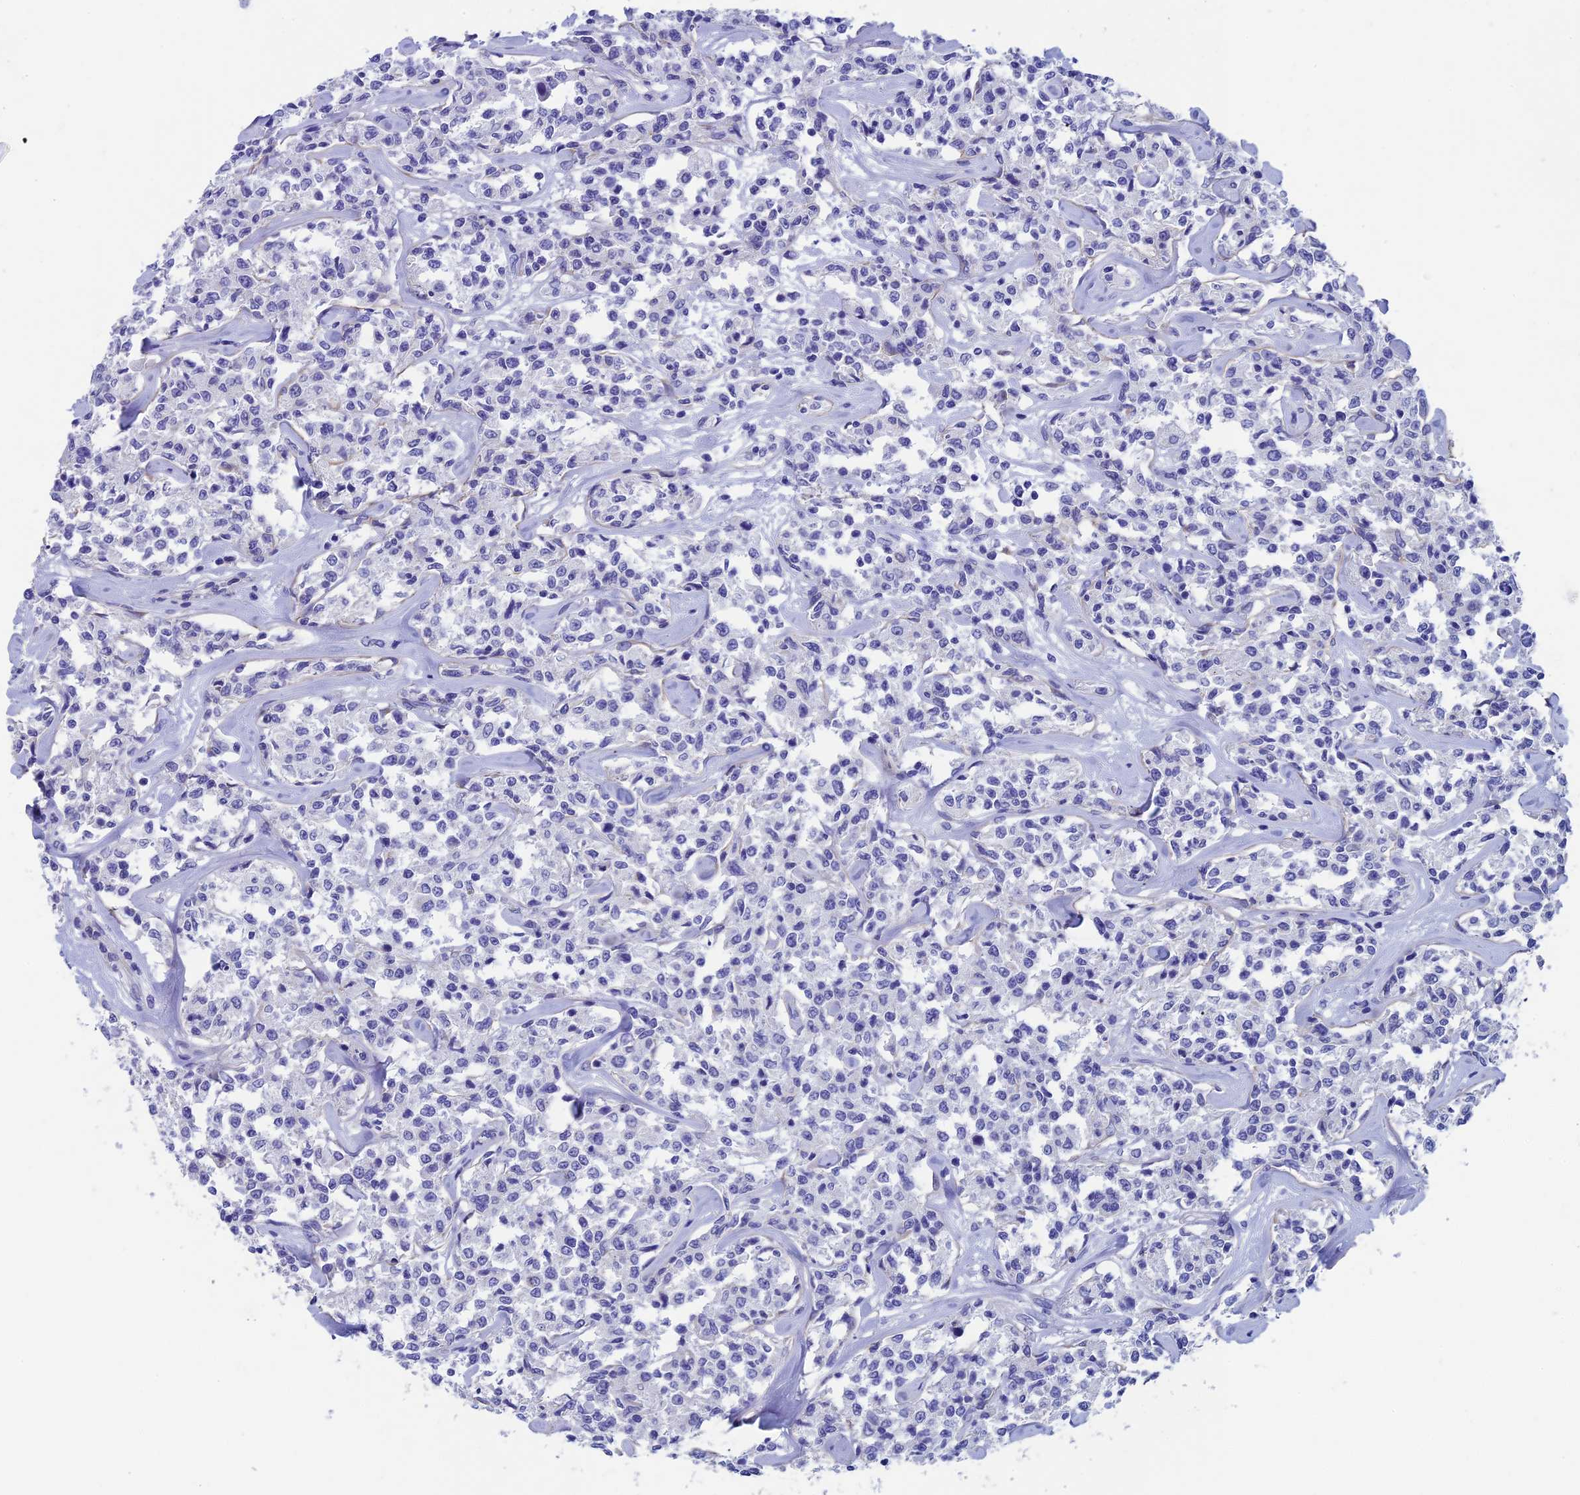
{"staining": {"intensity": "negative", "quantity": "none", "location": "none"}, "tissue": "lymphoma", "cell_type": "Tumor cells", "image_type": "cancer", "snomed": [{"axis": "morphology", "description": "Malignant lymphoma, non-Hodgkin's type, Low grade"}, {"axis": "topography", "description": "Small intestine"}], "caption": "An IHC histopathology image of lymphoma is shown. There is no staining in tumor cells of lymphoma.", "gene": "ADH7", "patient": {"sex": "female", "age": 59}}